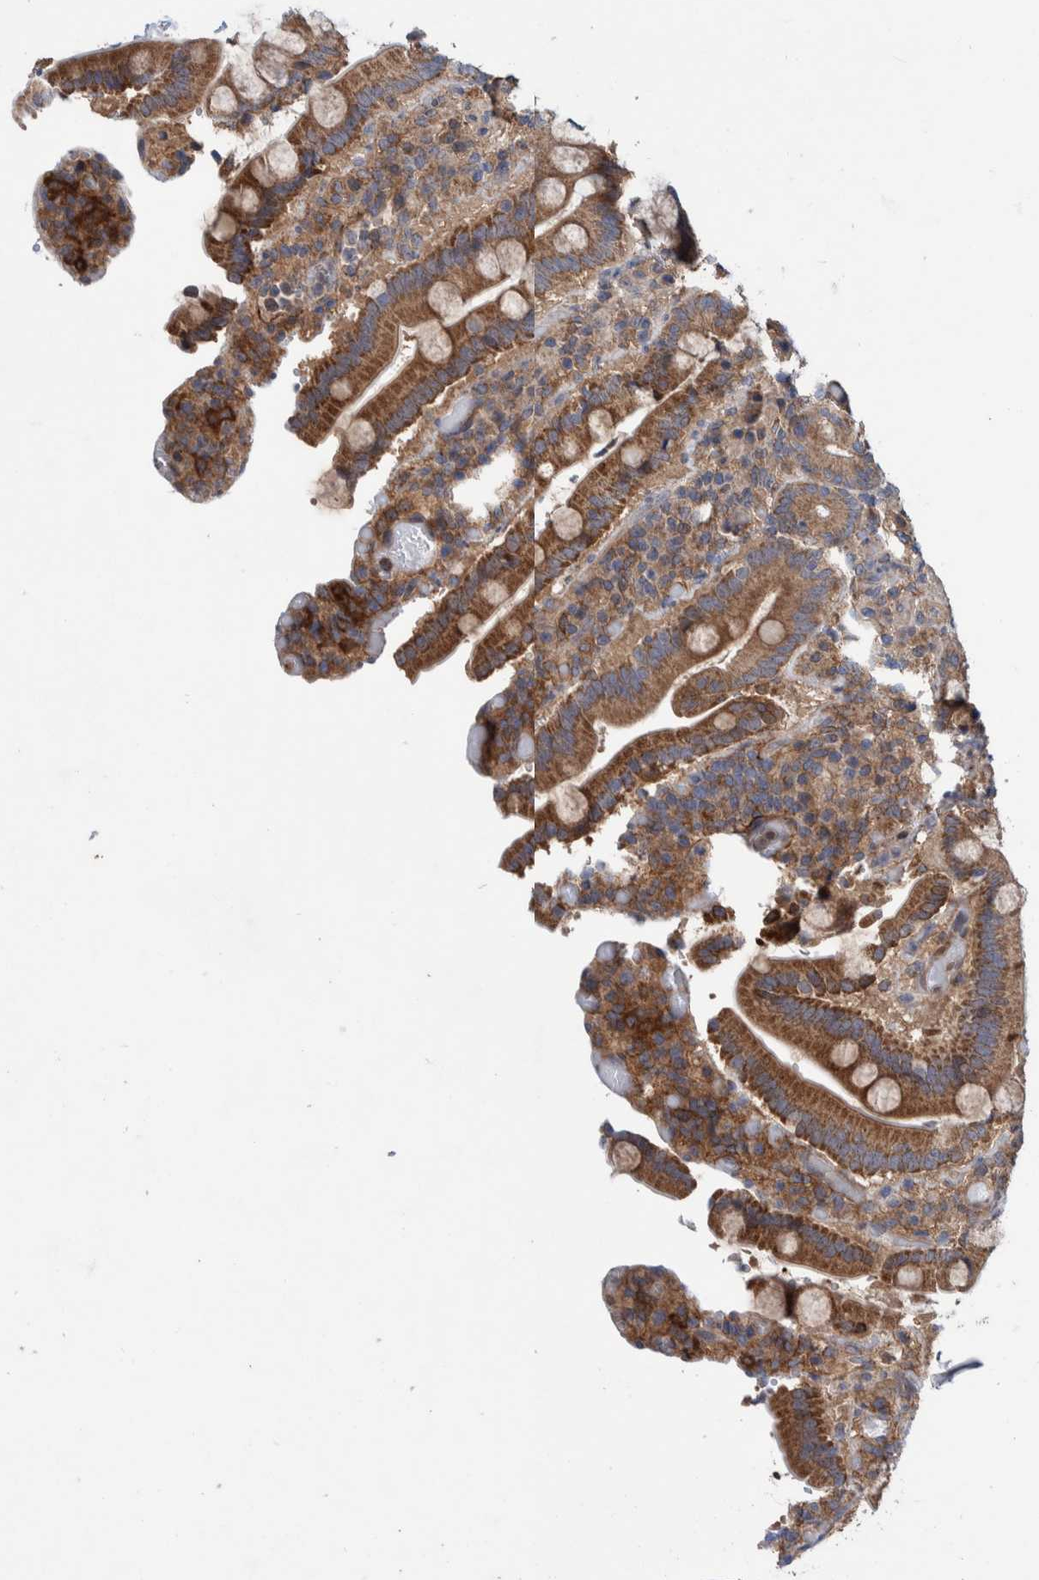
{"staining": {"intensity": "strong", "quantity": ">75%", "location": "cytoplasmic/membranous"}, "tissue": "duodenum", "cell_type": "Glandular cells", "image_type": "normal", "snomed": [{"axis": "morphology", "description": "Normal tissue, NOS"}, {"axis": "topography", "description": "Small intestine, NOS"}], "caption": "Immunohistochemistry (IHC) micrograph of benign human duodenum stained for a protein (brown), which displays high levels of strong cytoplasmic/membranous positivity in approximately >75% of glandular cells.", "gene": "PIK3R6", "patient": {"sex": "female", "age": 71}}